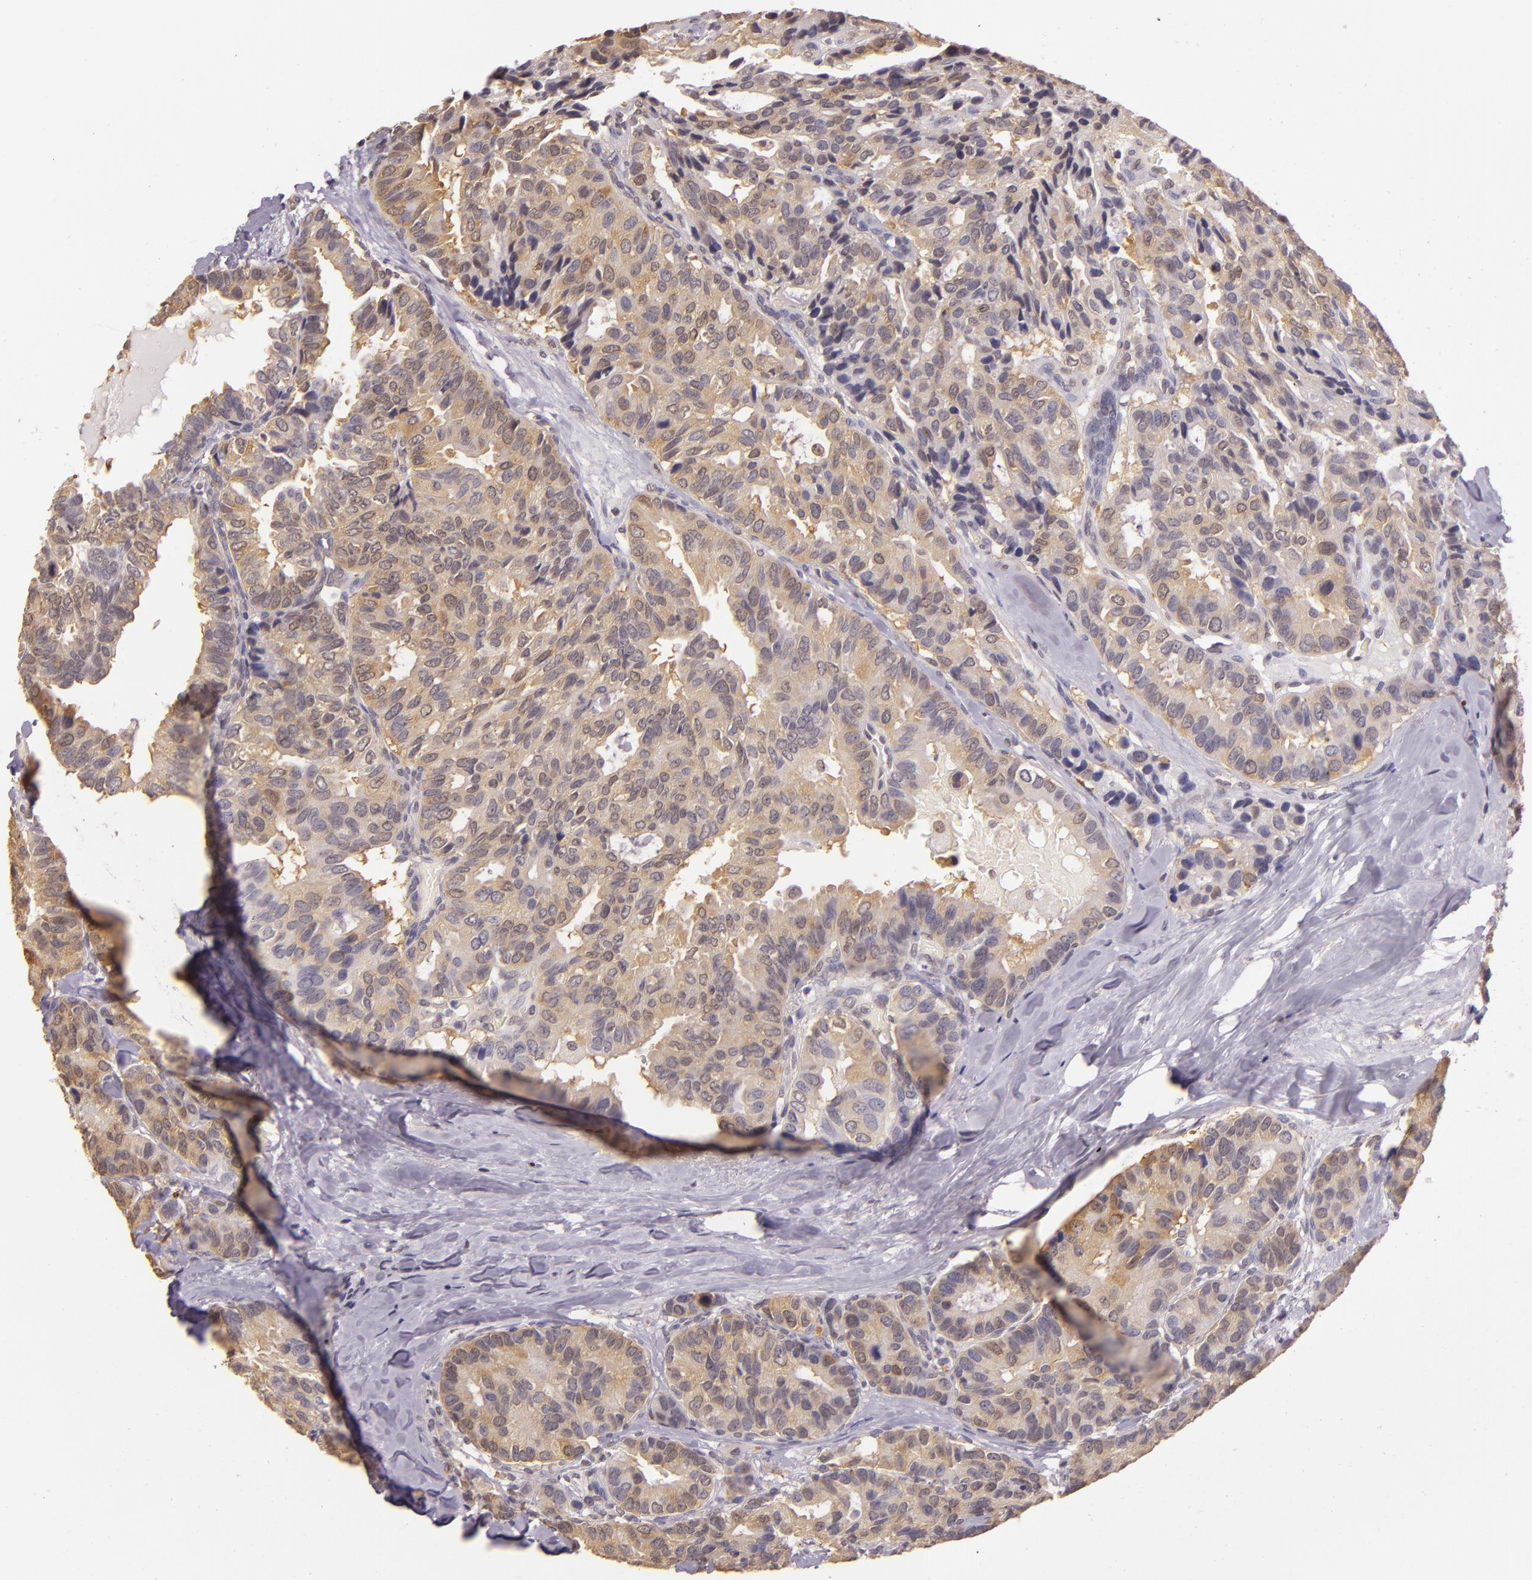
{"staining": {"intensity": "weak", "quantity": "25%-75%", "location": "cytoplasmic/membranous,nuclear"}, "tissue": "breast cancer", "cell_type": "Tumor cells", "image_type": "cancer", "snomed": [{"axis": "morphology", "description": "Duct carcinoma"}, {"axis": "topography", "description": "Breast"}], "caption": "Immunohistochemistry (DAB (3,3'-diaminobenzidine)) staining of breast intraductal carcinoma demonstrates weak cytoplasmic/membranous and nuclear protein expression in approximately 25%-75% of tumor cells. (DAB (3,3'-diaminobenzidine) = brown stain, brightfield microscopy at high magnification).", "gene": "HSPA8", "patient": {"sex": "female", "age": 69}}